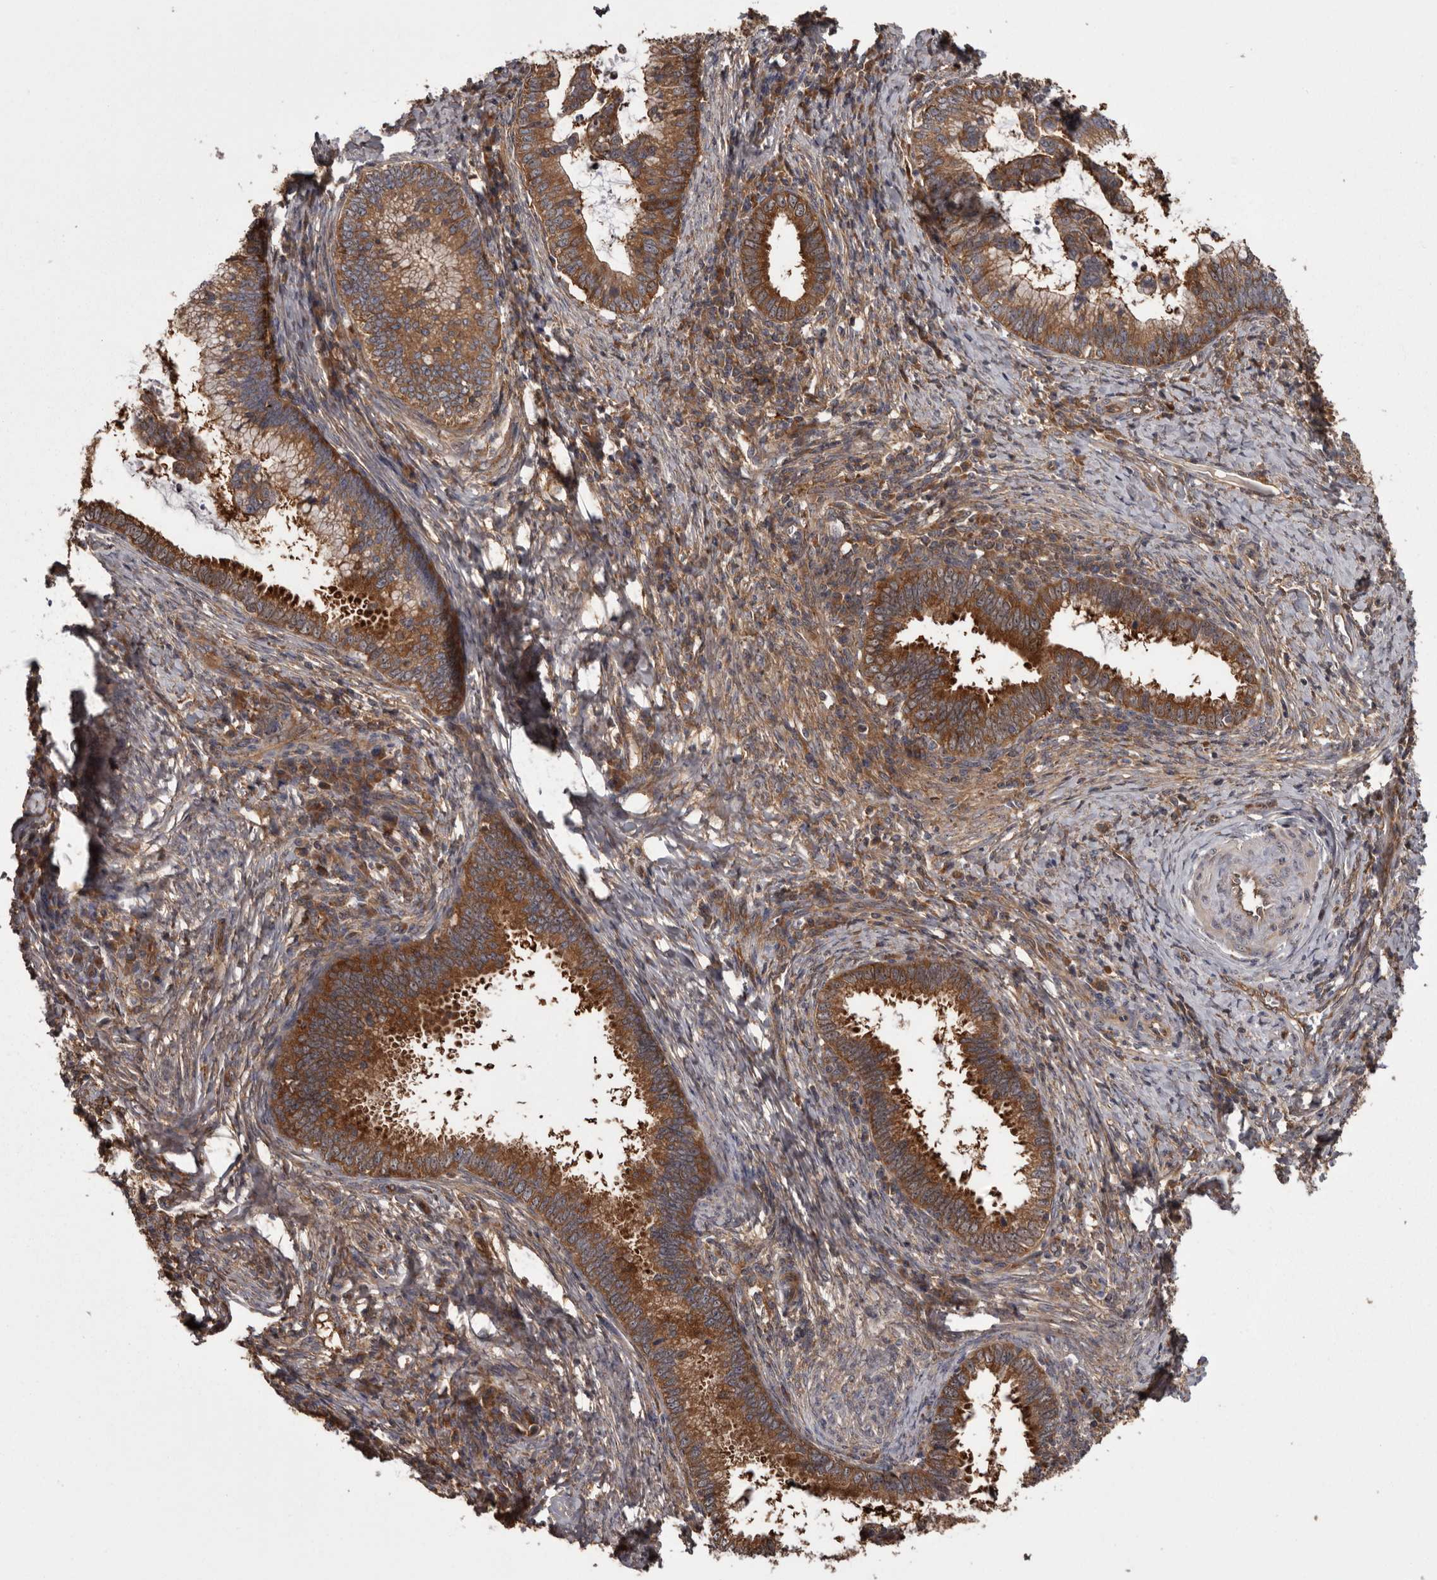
{"staining": {"intensity": "strong", "quantity": ">75%", "location": "cytoplasmic/membranous"}, "tissue": "cervical cancer", "cell_type": "Tumor cells", "image_type": "cancer", "snomed": [{"axis": "morphology", "description": "Adenocarcinoma, NOS"}, {"axis": "topography", "description": "Cervix"}], "caption": "The histopathology image reveals immunohistochemical staining of cervical cancer (adenocarcinoma). There is strong cytoplasmic/membranous expression is appreciated in about >75% of tumor cells.", "gene": "DARS1", "patient": {"sex": "female", "age": 36}}